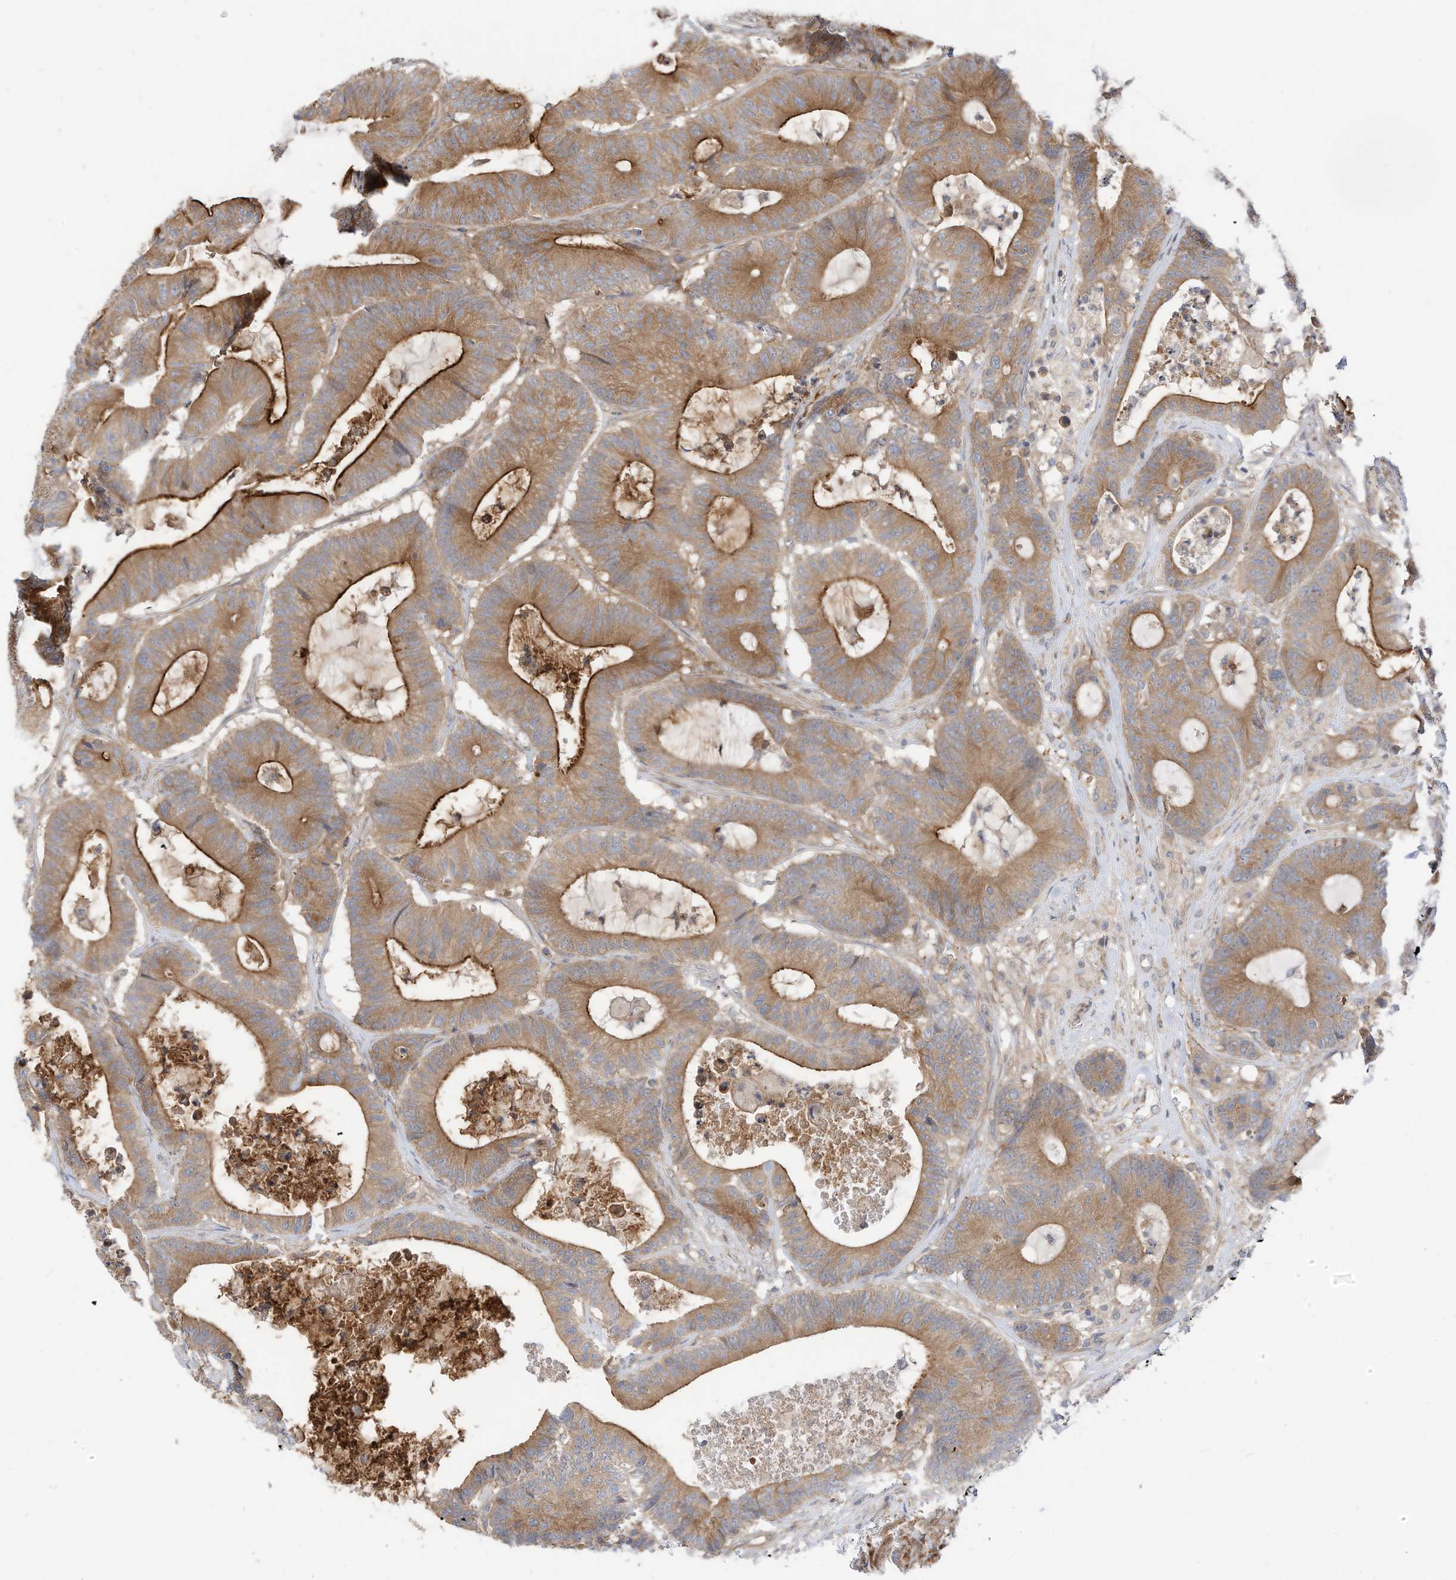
{"staining": {"intensity": "strong", "quantity": "25%-75%", "location": "cytoplasmic/membranous"}, "tissue": "colorectal cancer", "cell_type": "Tumor cells", "image_type": "cancer", "snomed": [{"axis": "morphology", "description": "Adenocarcinoma, NOS"}, {"axis": "topography", "description": "Colon"}], "caption": "IHC of colorectal adenocarcinoma shows high levels of strong cytoplasmic/membranous expression in about 25%-75% of tumor cells.", "gene": "OFD1", "patient": {"sex": "female", "age": 84}}